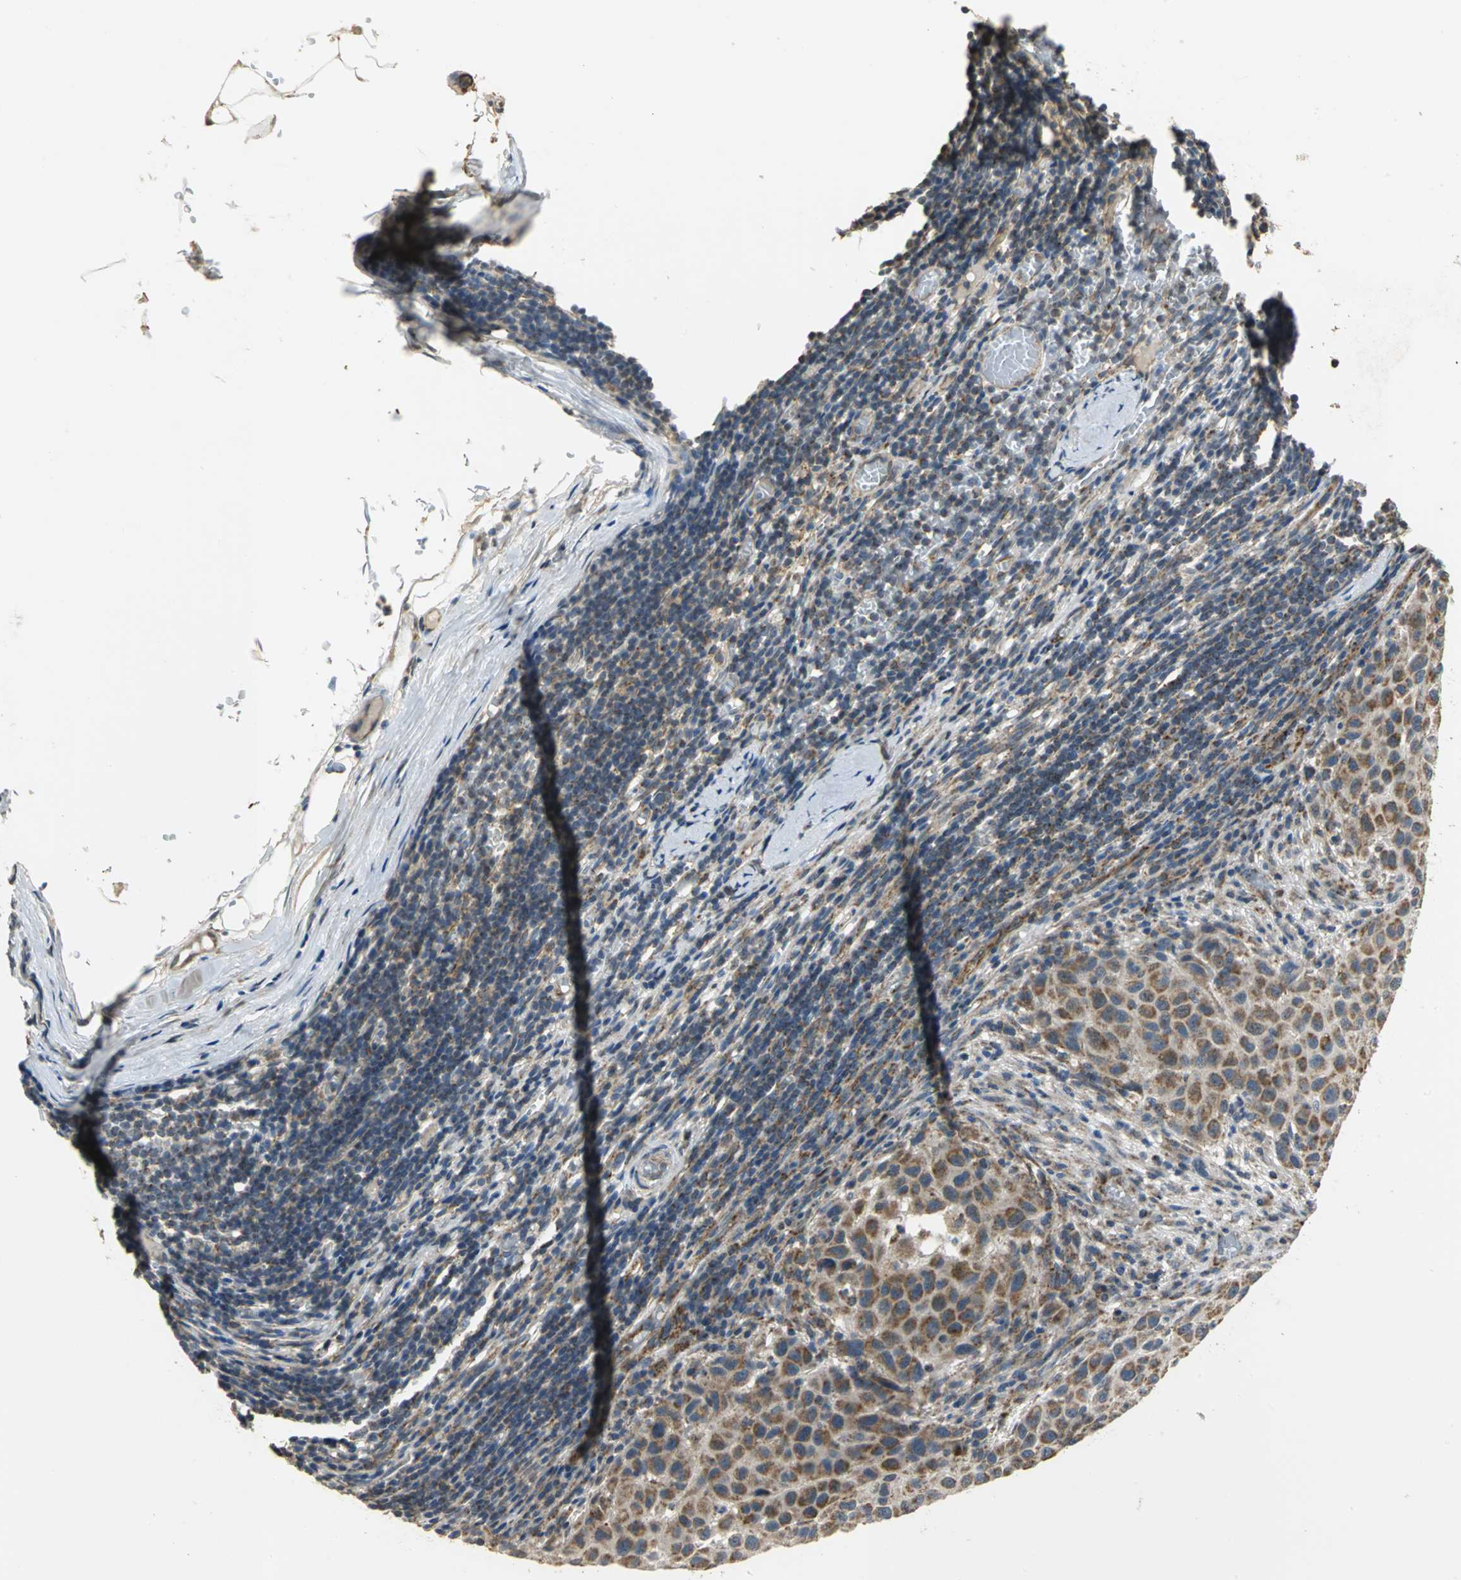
{"staining": {"intensity": "strong", "quantity": ">75%", "location": "cytoplasmic/membranous"}, "tissue": "melanoma", "cell_type": "Tumor cells", "image_type": "cancer", "snomed": [{"axis": "morphology", "description": "Malignant melanoma, Metastatic site"}, {"axis": "topography", "description": "Lymph node"}], "caption": "Immunohistochemical staining of melanoma shows strong cytoplasmic/membranous protein expression in about >75% of tumor cells. Using DAB (3,3'-diaminobenzidine) (brown) and hematoxylin (blue) stains, captured at high magnification using brightfield microscopy.", "gene": "NDUFB5", "patient": {"sex": "male", "age": 61}}